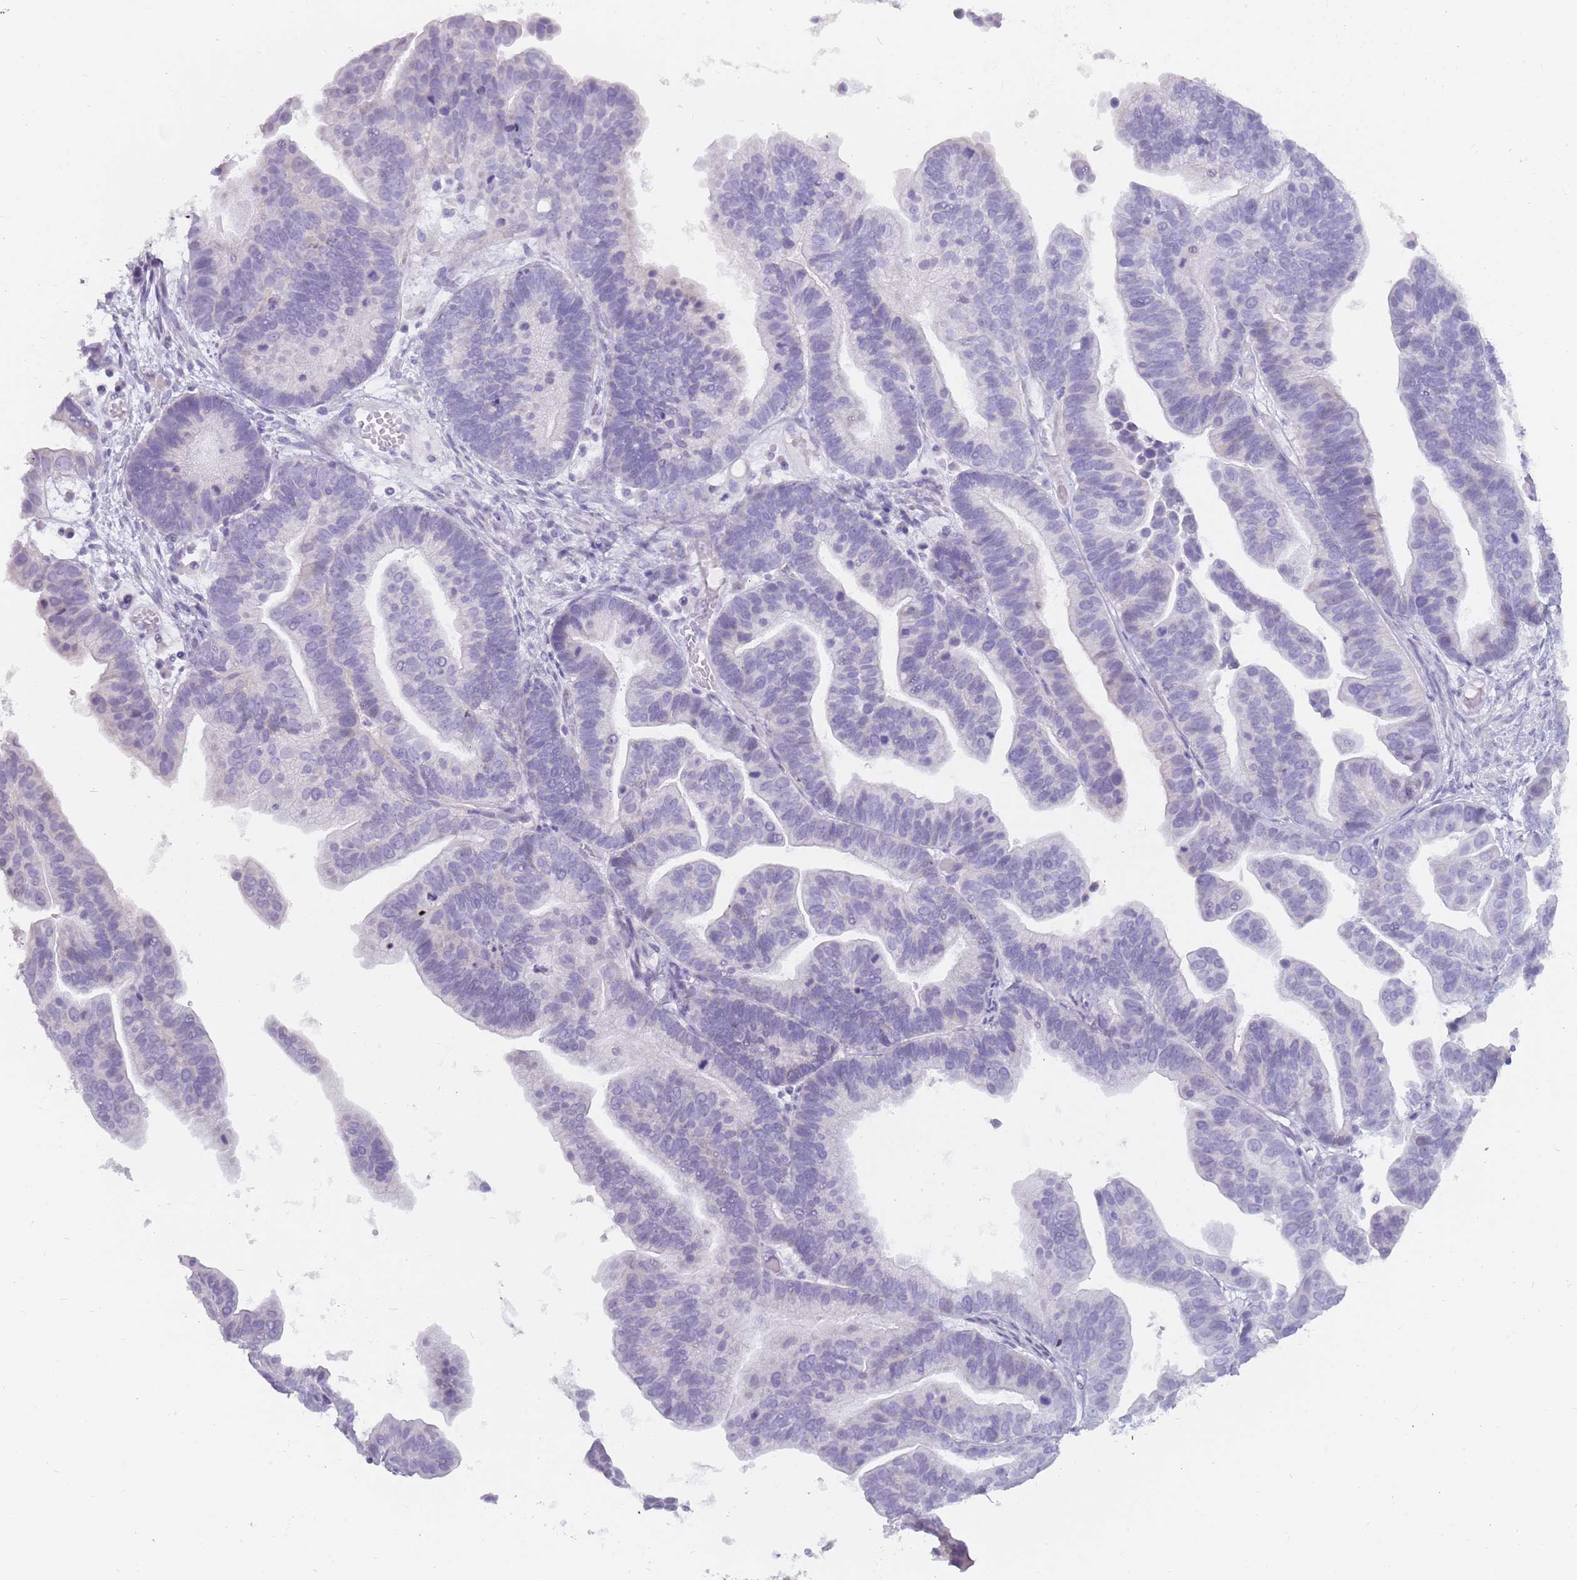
{"staining": {"intensity": "negative", "quantity": "none", "location": "none"}, "tissue": "ovarian cancer", "cell_type": "Tumor cells", "image_type": "cancer", "snomed": [{"axis": "morphology", "description": "Cystadenocarcinoma, serous, NOS"}, {"axis": "topography", "description": "Ovary"}], "caption": "Protein analysis of ovarian cancer (serous cystadenocarcinoma) demonstrates no significant staining in tumor cells.", "gene": "DDX4", "patient": {"sex": "female", "age": 56}}